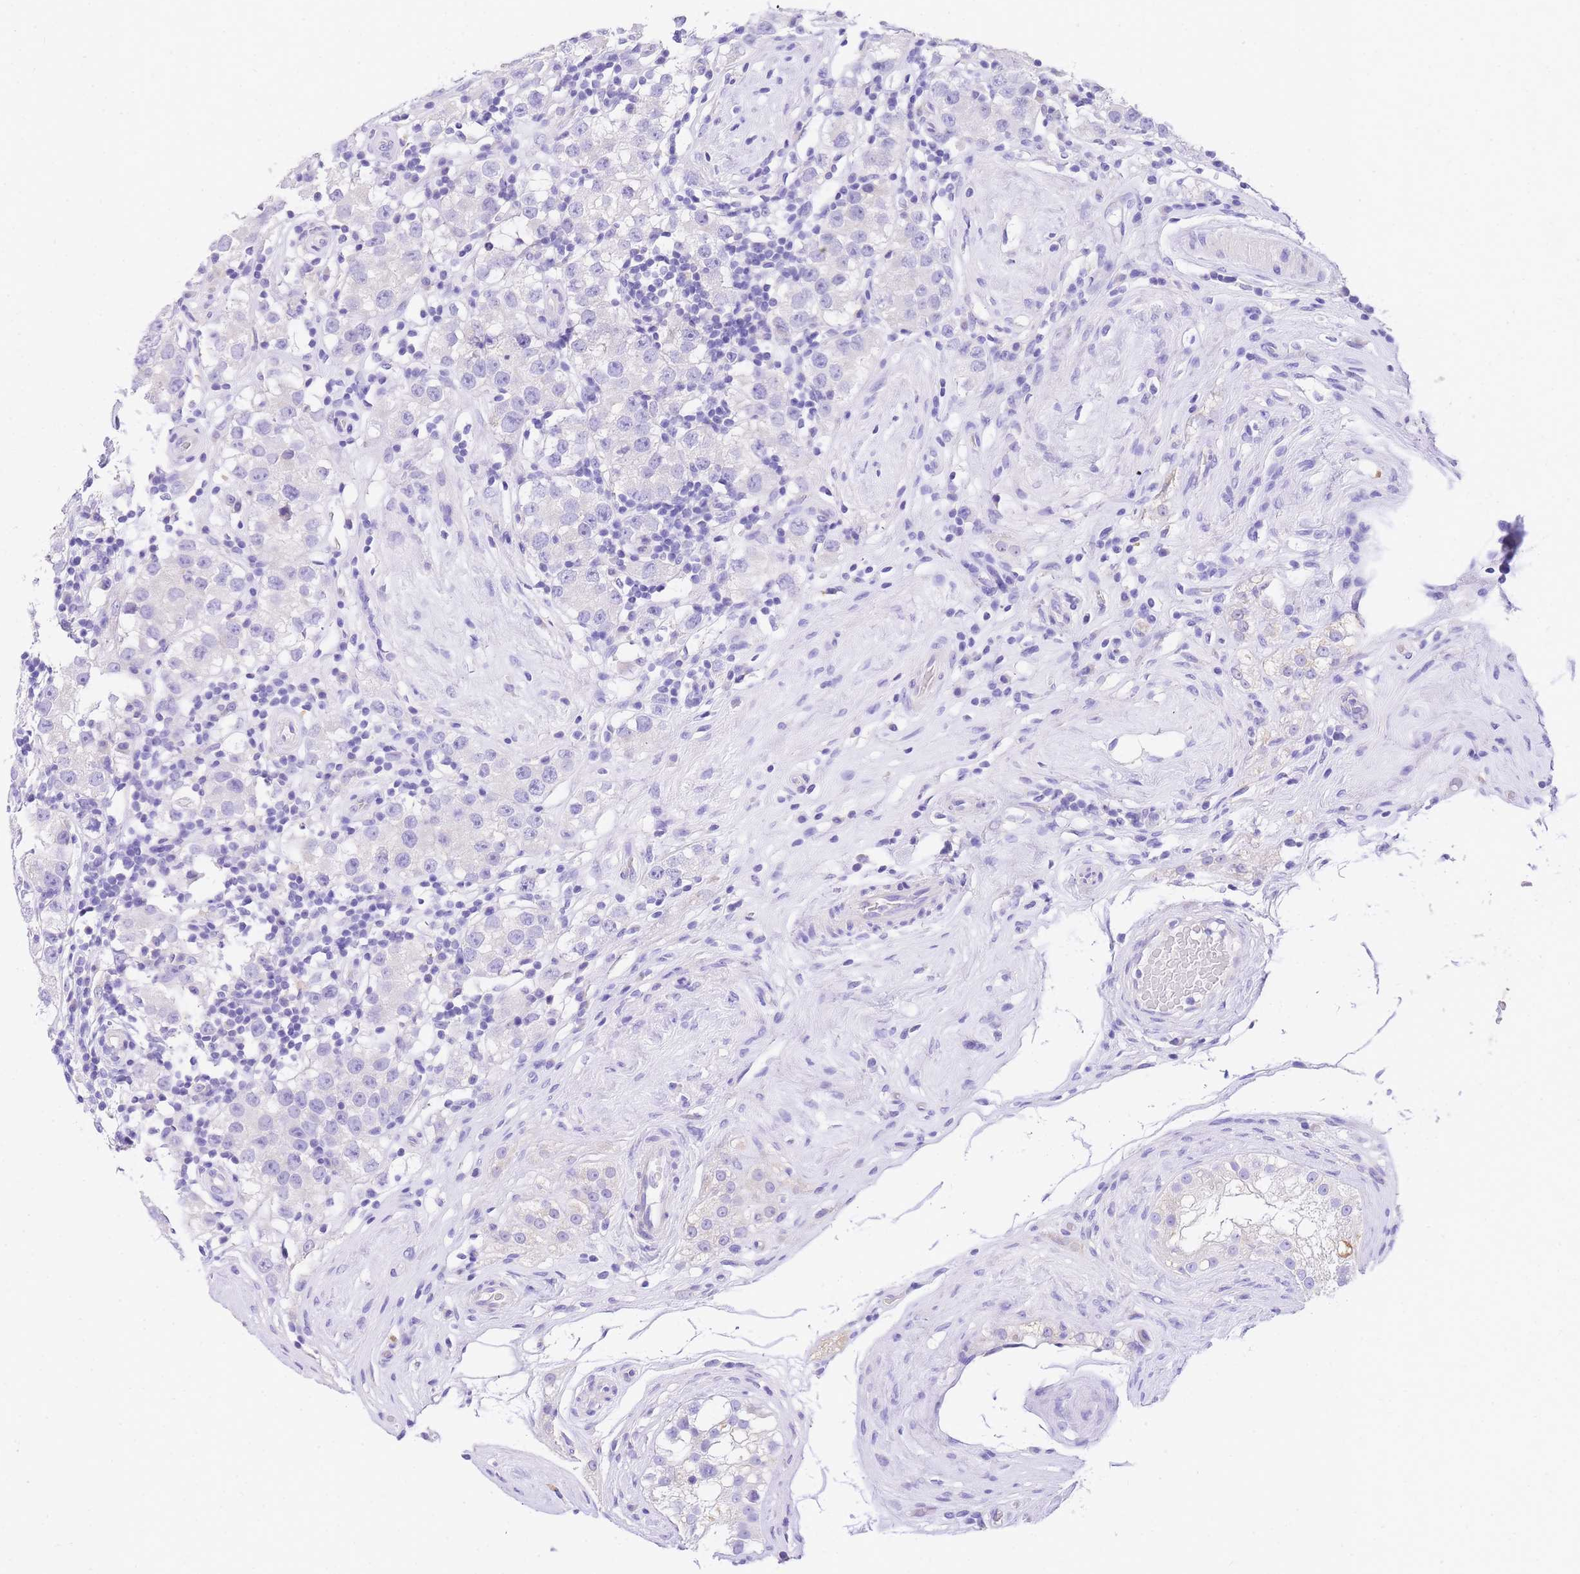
{"staining": {"intensity": "negative", "quantity": "none", "location": "none"}, "tissue": "testis cancer", "cell_type": "Tumor cells", "image_type": "cancer", "snomed": [{"axis": "morphology", "description": "Seminoma, NOS"}, {"axis": "topography", "description": "Testis"}], "caption": "This is a micrograph of immunohistochemistry (IHC) staining of seminoma (testis), which shows no positivity in tumor cells.", "gene": "EPN2", "patient": {"sex": "male", "age": 34}}